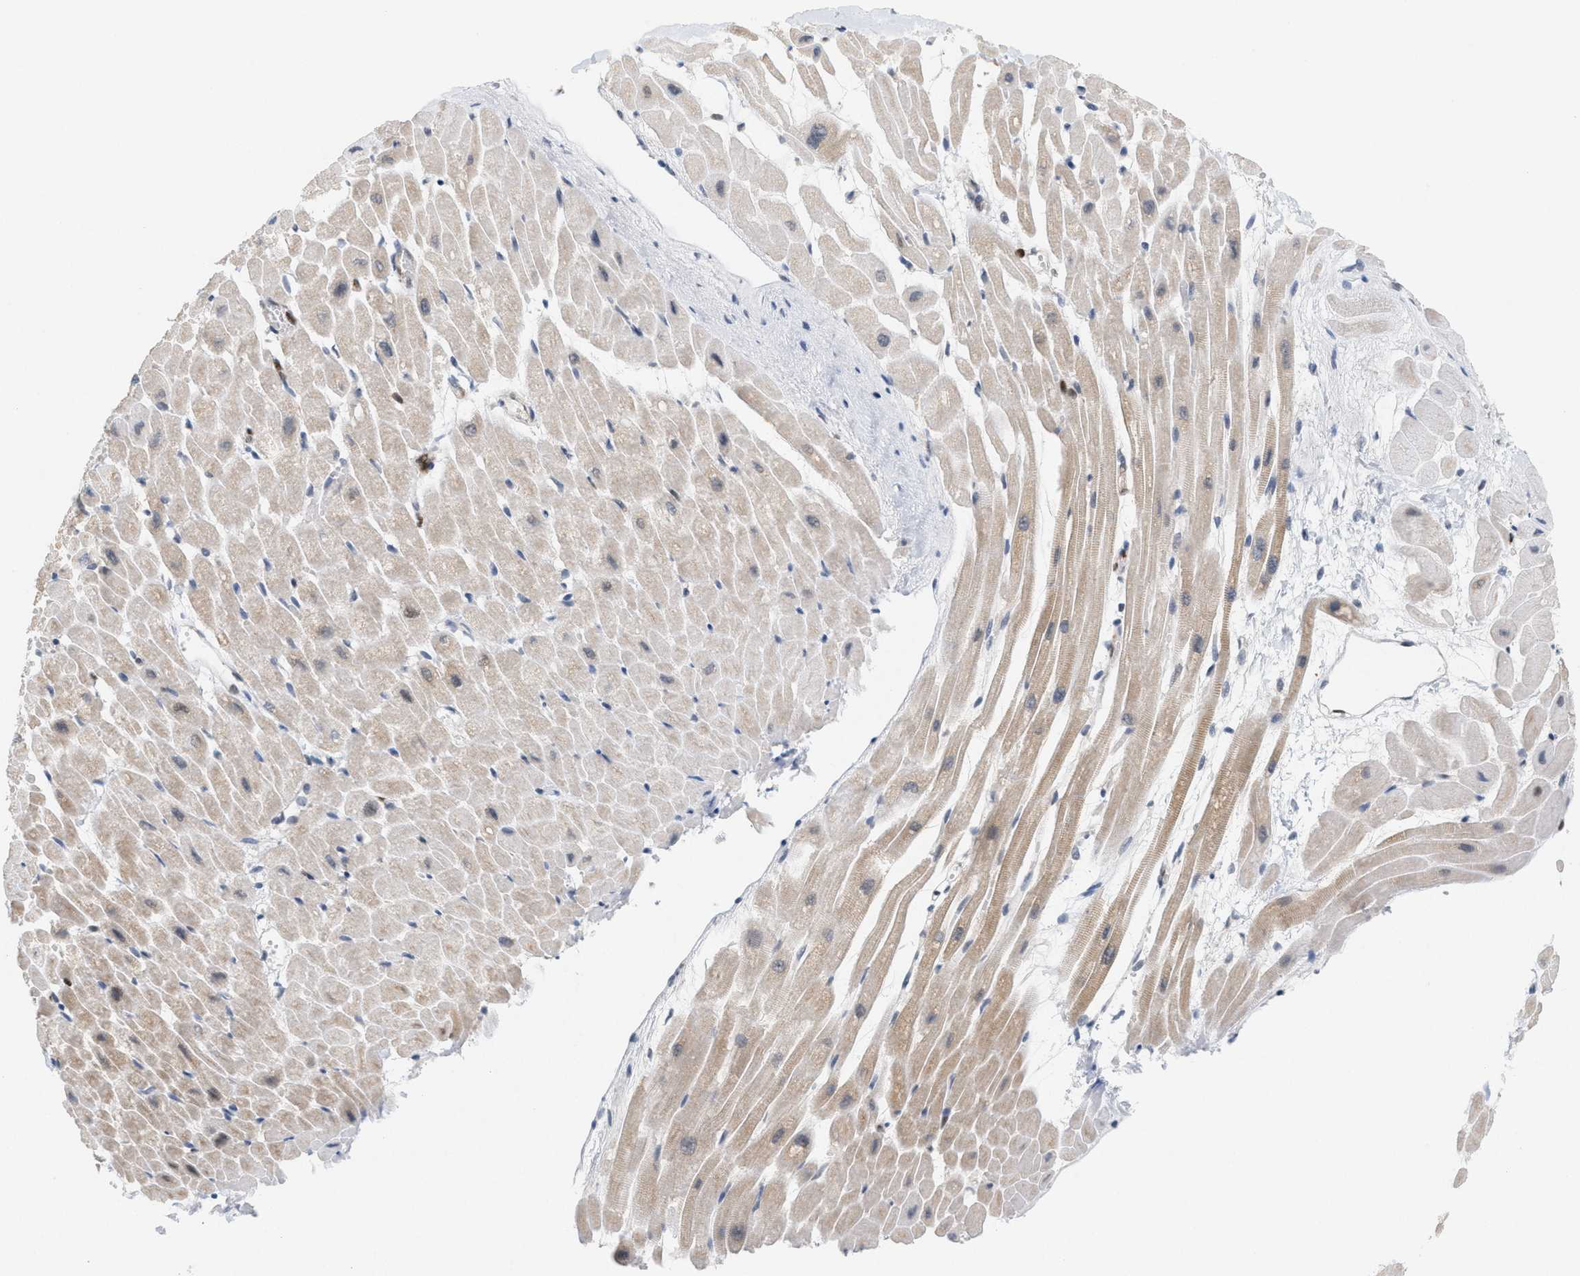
{"staining": {"intensity": "moderate", "quantity": "25%-75%", "location": "cytoplasmic/membranous"}, "tissue": "heart muscle", "cell_type": "Cardiomyocytes", "image_type": "normal", "snomed": [{"axis": "morphology", "description": "Normal tissue, NOS"}, {"axis": "topography", "description": "Heart"}], "caption": "A micrograph showing moderate cytoplasmic/membranous positivity in about 25%-75% of cardiomyocytes in unremarkable heart muscle, as visualized by brown immunohistochemical staining.", "gene": "C17orf49", "patient": {"sex": "male", "age": 45}}